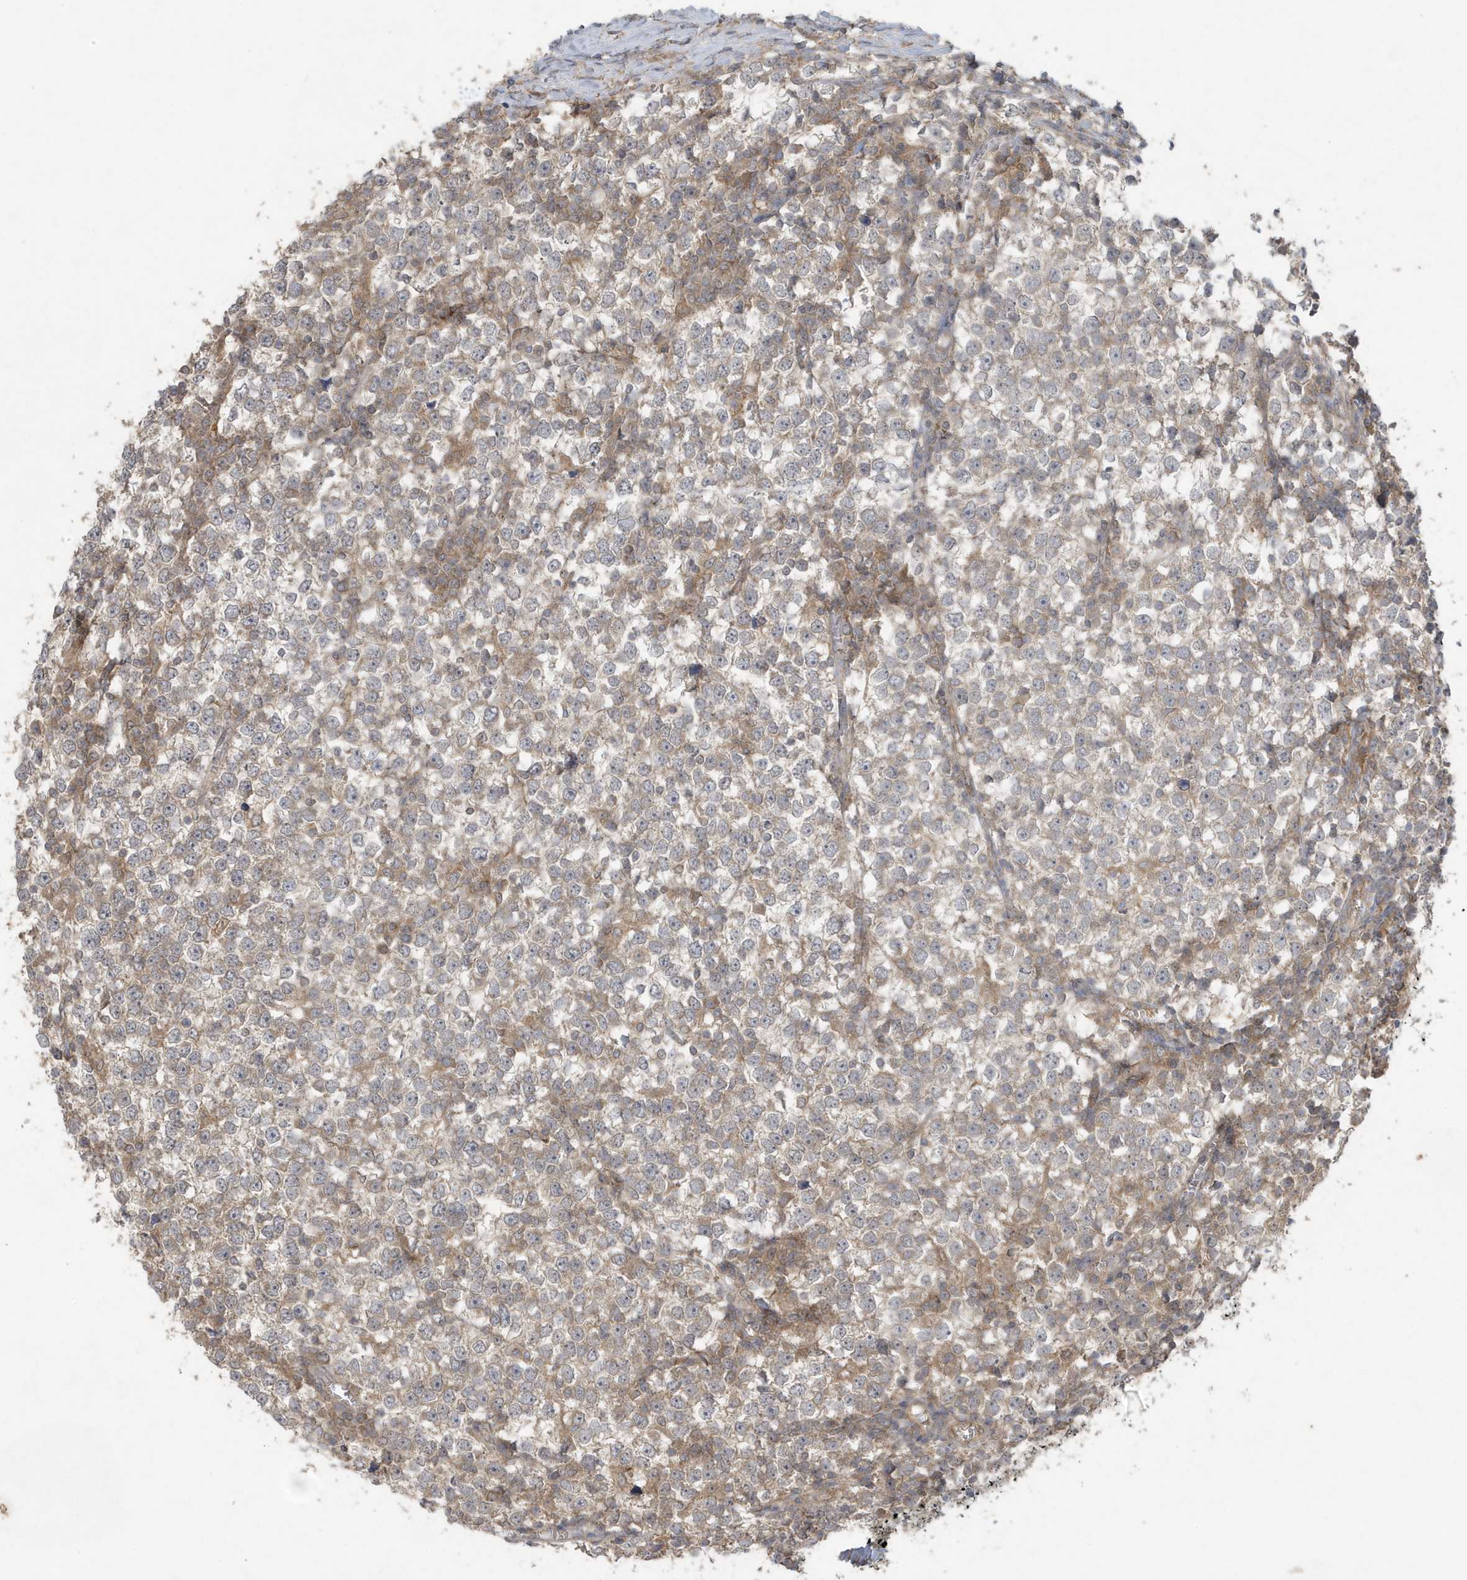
{"staining": {"intensity": "weak", "quantity": "<25%", "location": "cytoplasmic/membranous"}, "tissue": "testis cancer", "cell_type": "Tumor cells", "image_type": "cancer", "snomed": [{"axis": "morphology", "description": "Seminoma, NOS"}, {"axis": "topography", "description": "Testis"}], "caption": "A high-resolution micrograph shows immunohistochemistry staining of testis cancer, which displays no significant expression in tumor cells.", "gene": "C1RL", "patient": {"sex": "male", "age": 65}}